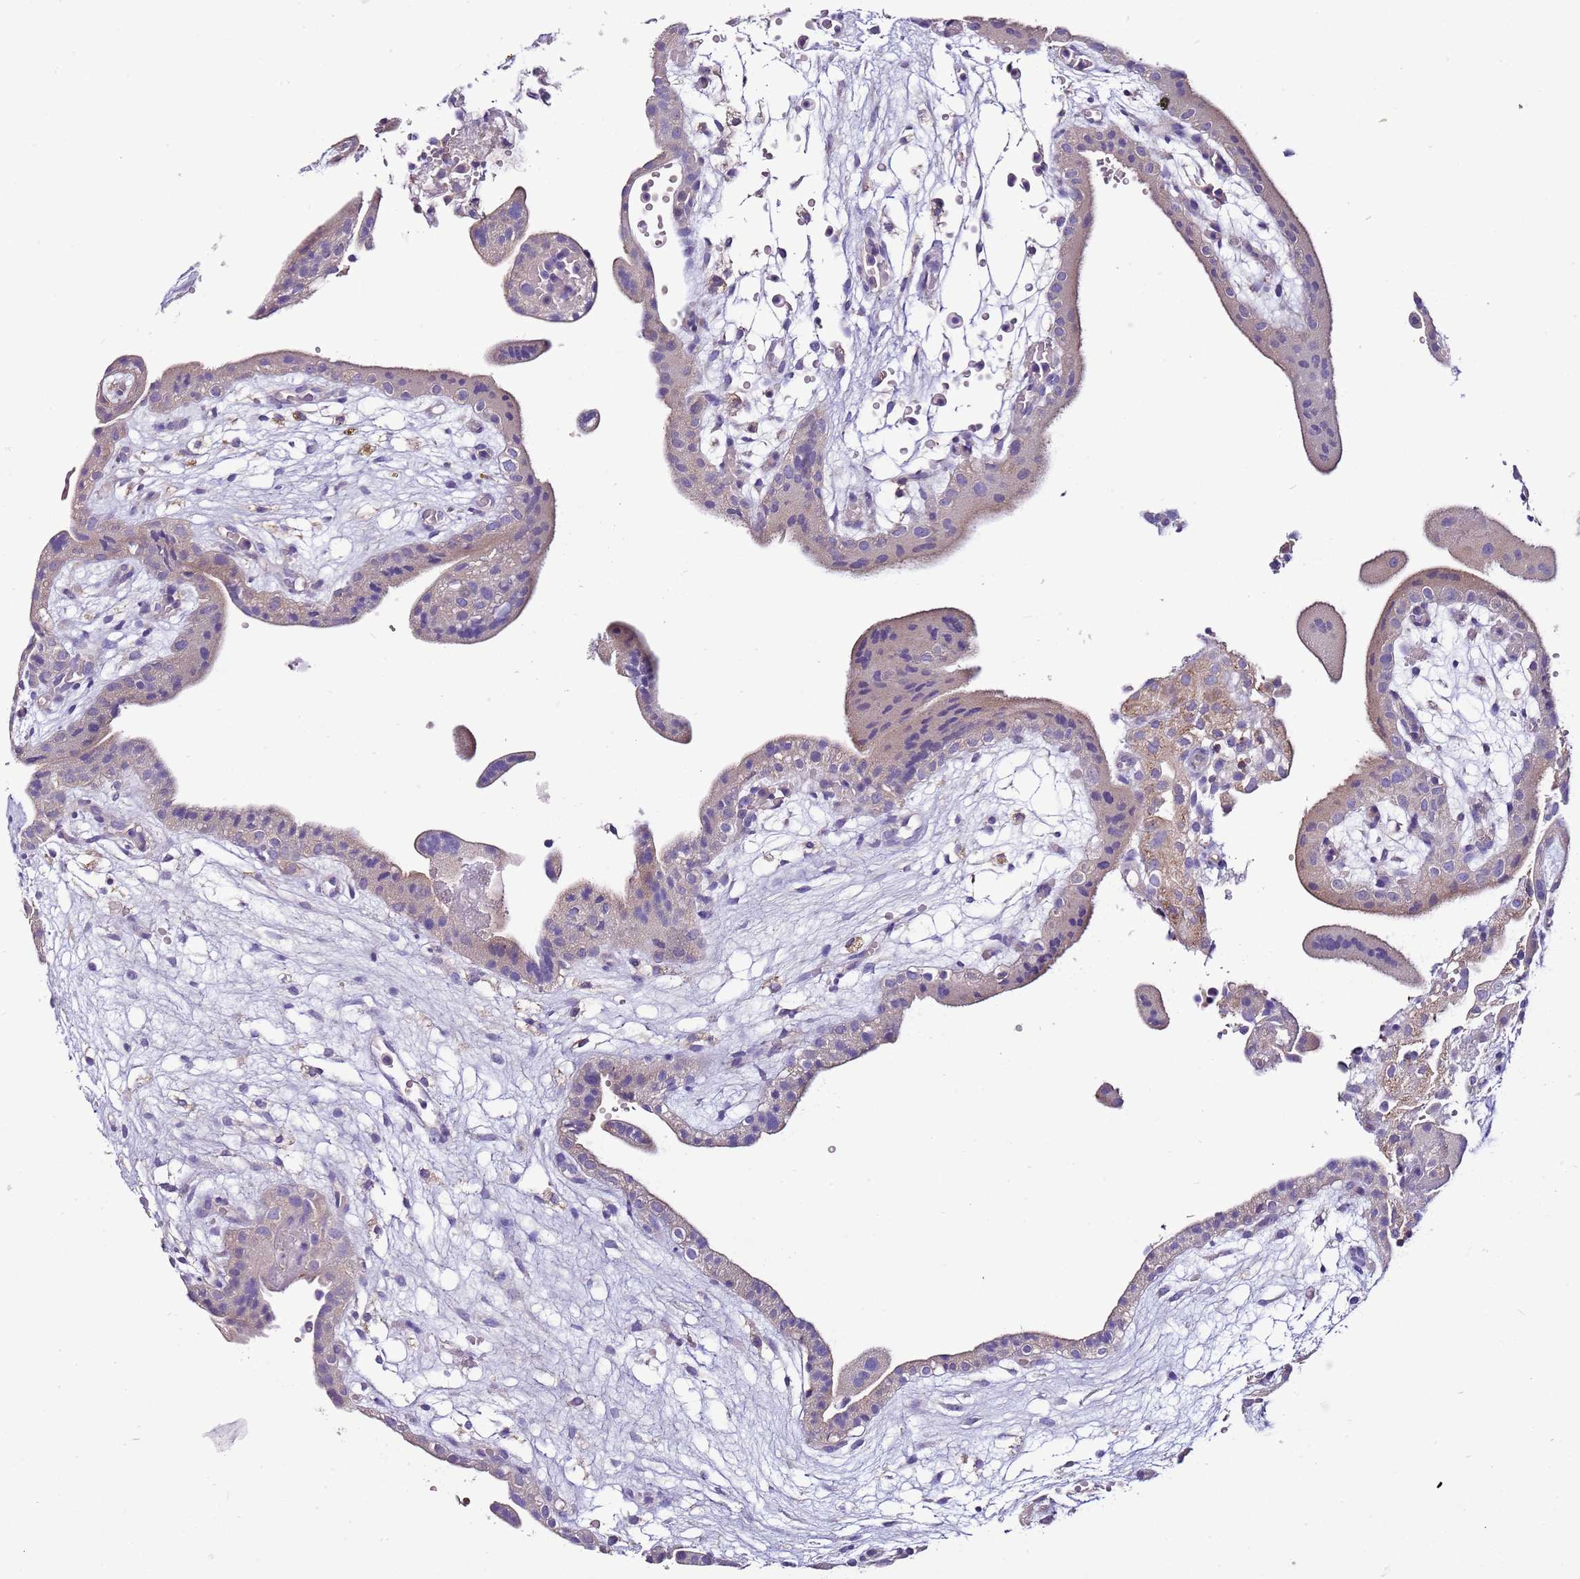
{"staining": {"intensity": "weak", "quantity": ">75%", "location": "cytoplasmic/membranous"}, "tissue": "placenta", "cell_type": "Decidual cells", "image_type": "normal", "snomed": [{"axis": "morphology", "description": "Normal tissue, NOS"}, {"axis": "topography", "description": "Placenta"}], "caption": "Protein staining exhibits weak cytoplasmic/membranous expression in approximately >75% of decidual cells in normal placenta.", "gene": "IGIP", "patient": {"sex": "female", "age": 18}}